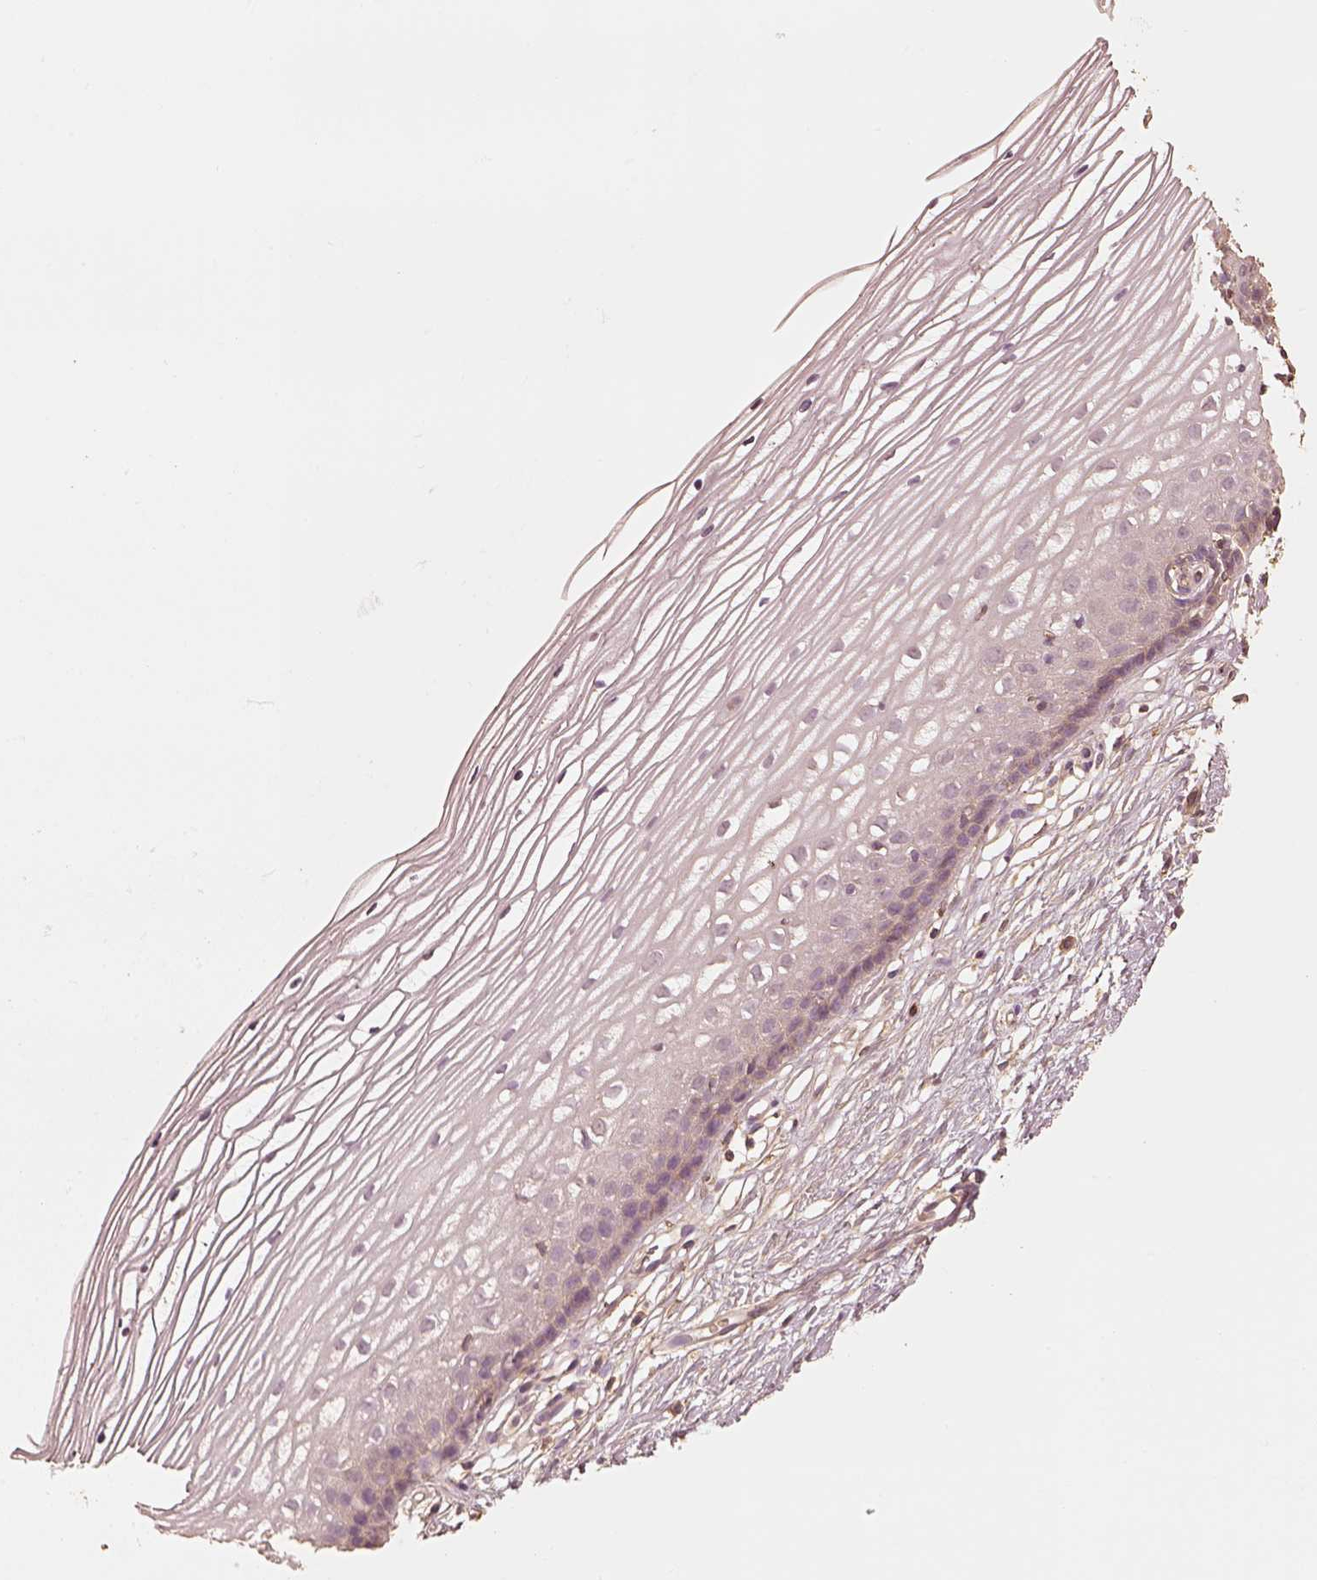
{"staining": {"intensity": "weak", "quantity": "25%-75%", "location": "cytoplasmic/membranous"}, "tissue": "cervix", "cell_type": "Glandular cells", "image_type": "normal", "snomed": [{"axis": "morphology", "description": "Normal tissue, NOS"}, {"axis": "topography", "description": "Cervix"}], "caption": "Protein expression analysis of benign human cervix reveals weak cytoplasmic/membranous staining in approximately 25%-75% of glandular cells. (DAB (3,3'-diaminobenzidine) = brown stain, brightfield microscopy at high magnification).", "gene": "WDR7", "patient": {"sex": "female", "age": 40}}